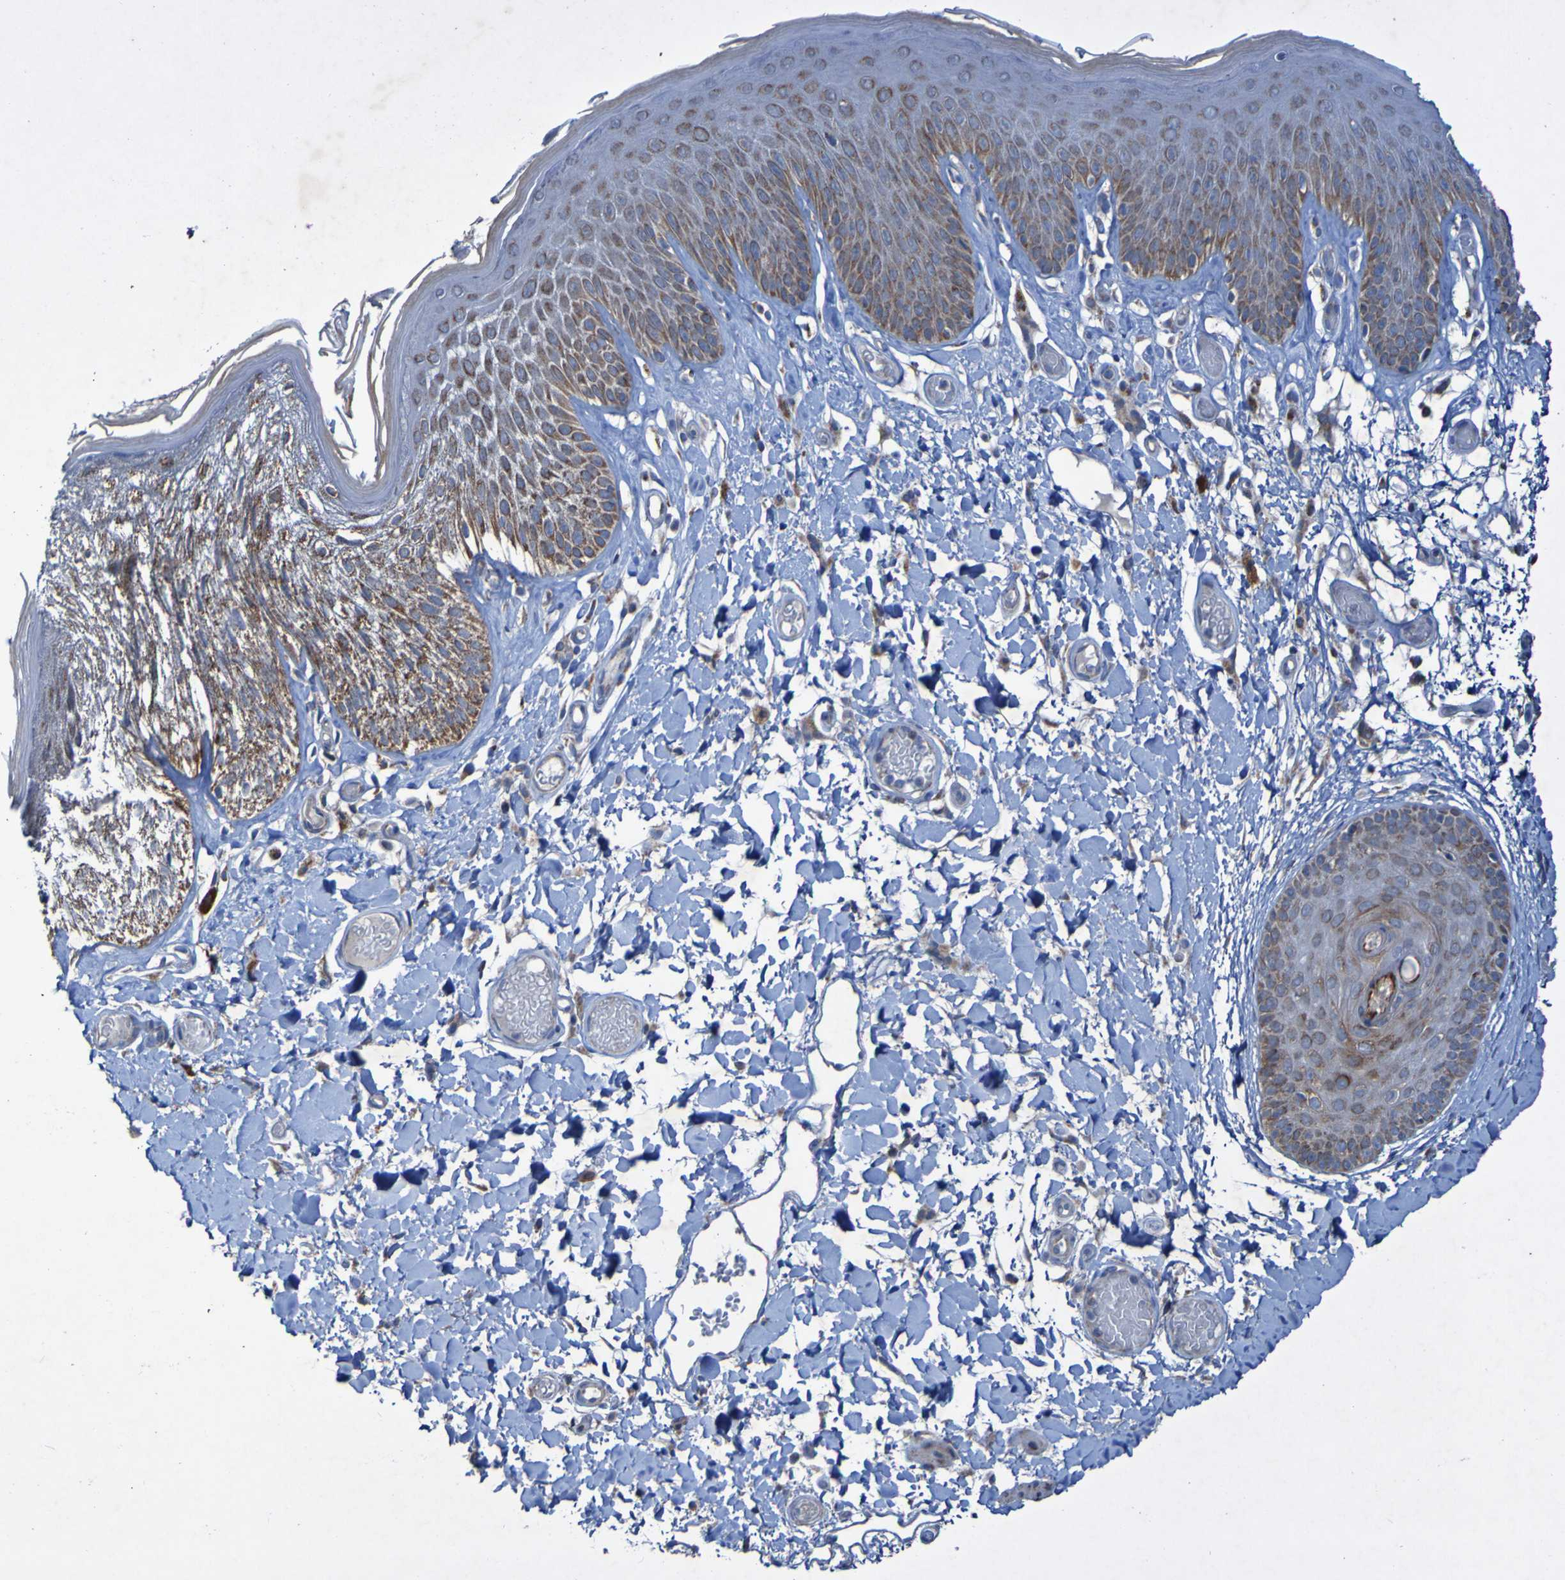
{"staining": {"intensity": "moderate", "quantity": ">75%", "location": "cytoplasmic/membranous"}, "tissue": "skin", "cell_type": "Epidermal cells", "image_type": "normal", "snomed": [{"axis": "morphology", "description": "Normal tissue, NOS"}, {"axis": "topography", "description": "Vulva"}], "caption": "IHC (DAB (3,3'-diaminobenzidine)) staining of benign skin shows moderate cytoplasmic/membranous protein staining in approximately >75% of epidermal cells.", "gene": "CCDC51", "patient": {"sex": "female", "age": 73}}